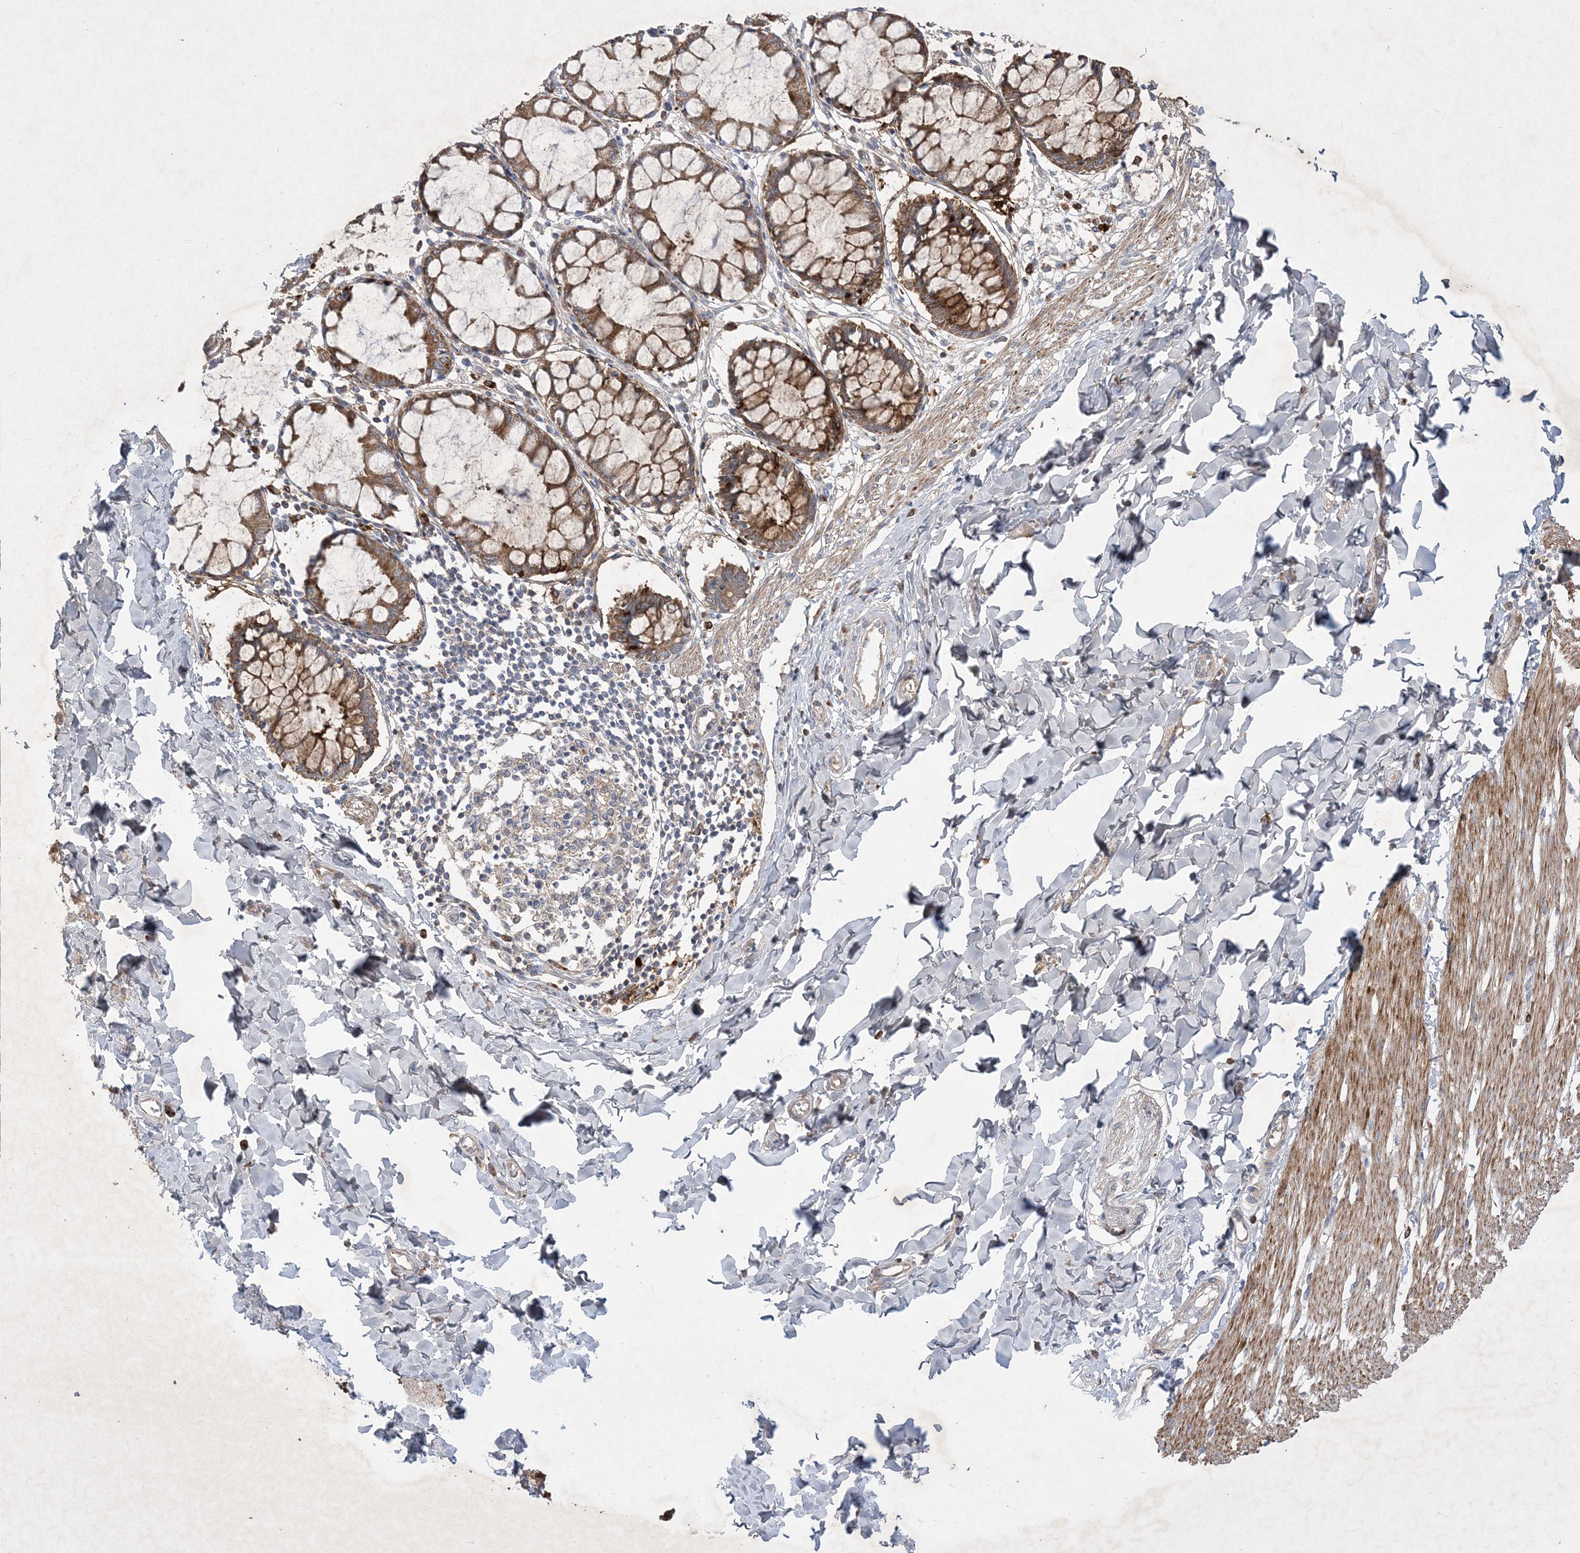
{"staining": {"intensity": "strong", "quantity": ">75%", "location": "cytoplasmic/membranous"}, "tissue": "smooth muscle", "cell_type": "Smooth muscle cells", "image_type": "normal", "snomed": [{"axis": "morphology", "description": "Normal tissue, NOS"}, {"axis": "morphology", "description": "Adenocarcinoma, NOS"}, {"axis": "topography", "description": "Colon"}, {"axis": "topography", "description": "Peripheral nerve tissue"}], "caption": "High-power microscopy captured an immunohistochemistry (IHC) photomicrograph of normal smooth muscle, revealing strong cytoplasmic/membranous positivity in approximately >75% of smooth muscle cells.", "gene": "MASP2", "patient": {"sex": "male", "age": 14}}